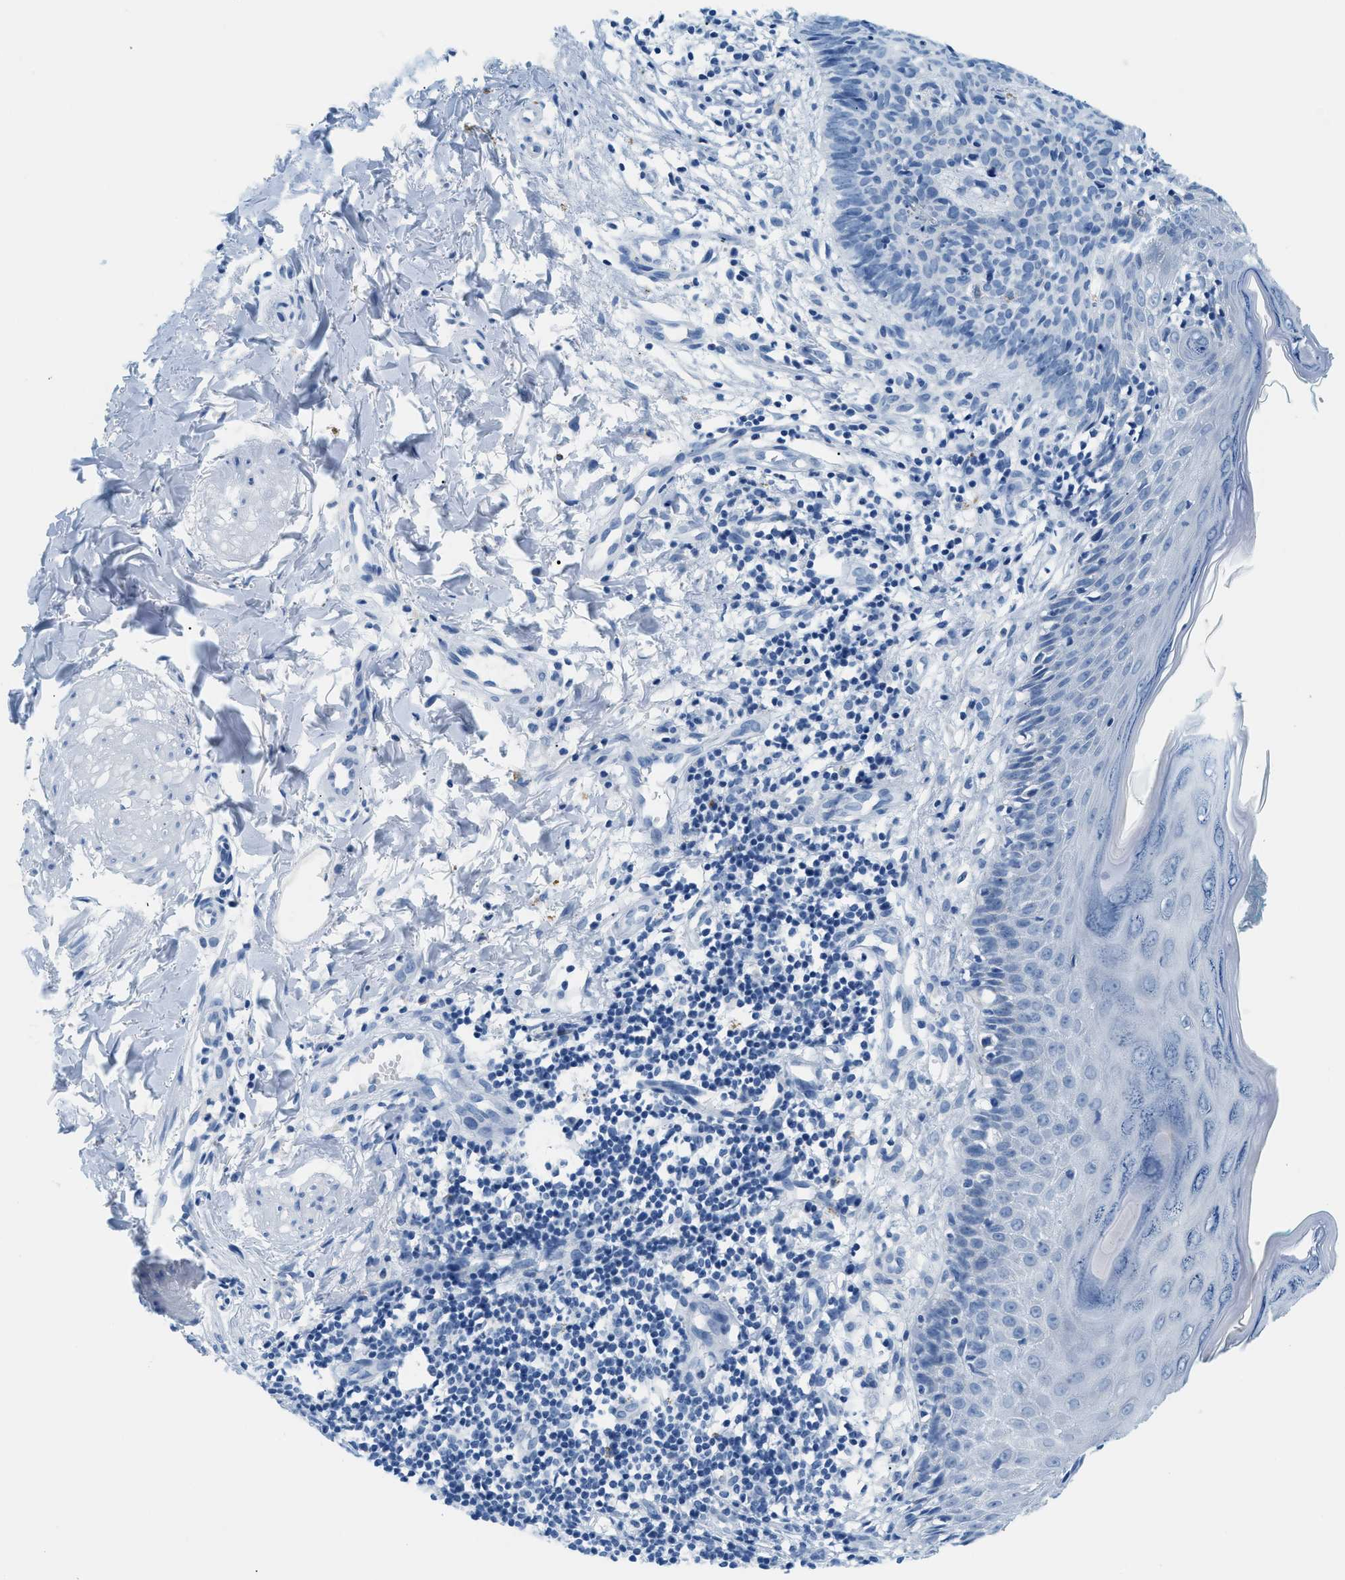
{"staining": {"intensity": "negative", "quantity": "none", "location": "none"}, "tissue": "skin cancer", "cell_type": "Tumor cells", "image_type": "cancer", "snomed": [{"axis": "morphology", "description": "Basal cell carcinoma"}, {"axis": "topography", "description": "Skin"}], "caption": "DAB (3,3'-diaminobenzidine) immunohistochemical staining of skin basal cell carcinoma exhibits no significant expression in tumor cells.", "gene": "STXBP2", "patient": {"sex": "male", "age": 60}}